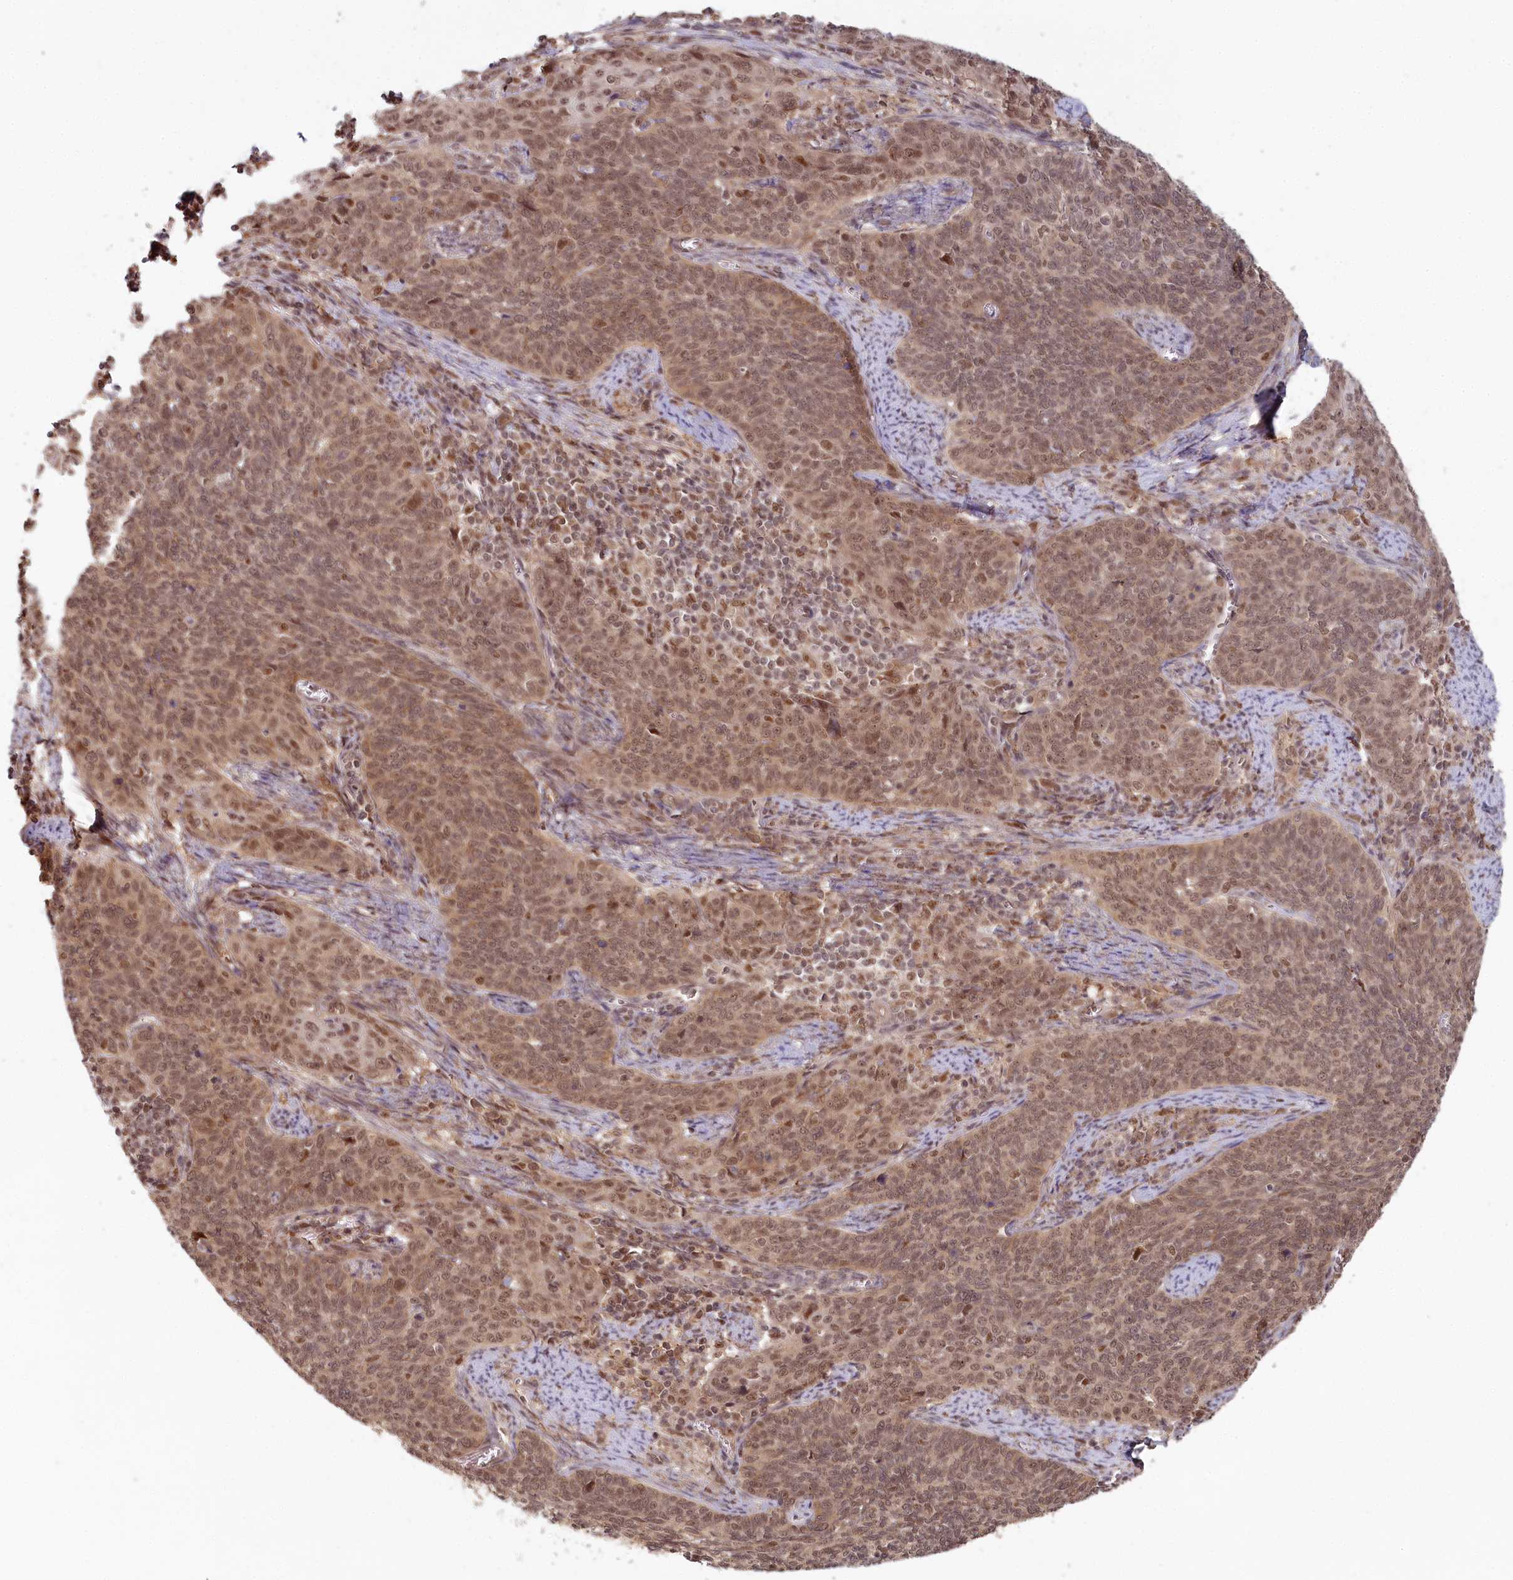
{"staining": {"intensity": "moderate", "quantity": ">75%", "location": "cytoplasmic/membranous,nuclear"}, "tissue": "cervical cancer", "cell_type": "Tumor cells", "image_type": "cancer", "snomed": [{"axis": "morphology", "description": "Squamous cell carcinoma, NOS"}, {"axis": "topography", "description": "Cervix"}], "caption": "Immunohistochemistry (IHC) photomicrograph of neoplastic tissue: human cervical cancer (squamous cell carcinoma) stained using immunohistochemistry (IHC) displays medium levels of moderate protein expression localized specifically in the cytoplasmic/membranous and nuclear of tumor cells, appearing as a cytoplasmic/membranous and nuclear brown color.", "gene": "WAPL", "patient": {"sex": "female", "age": 39}}